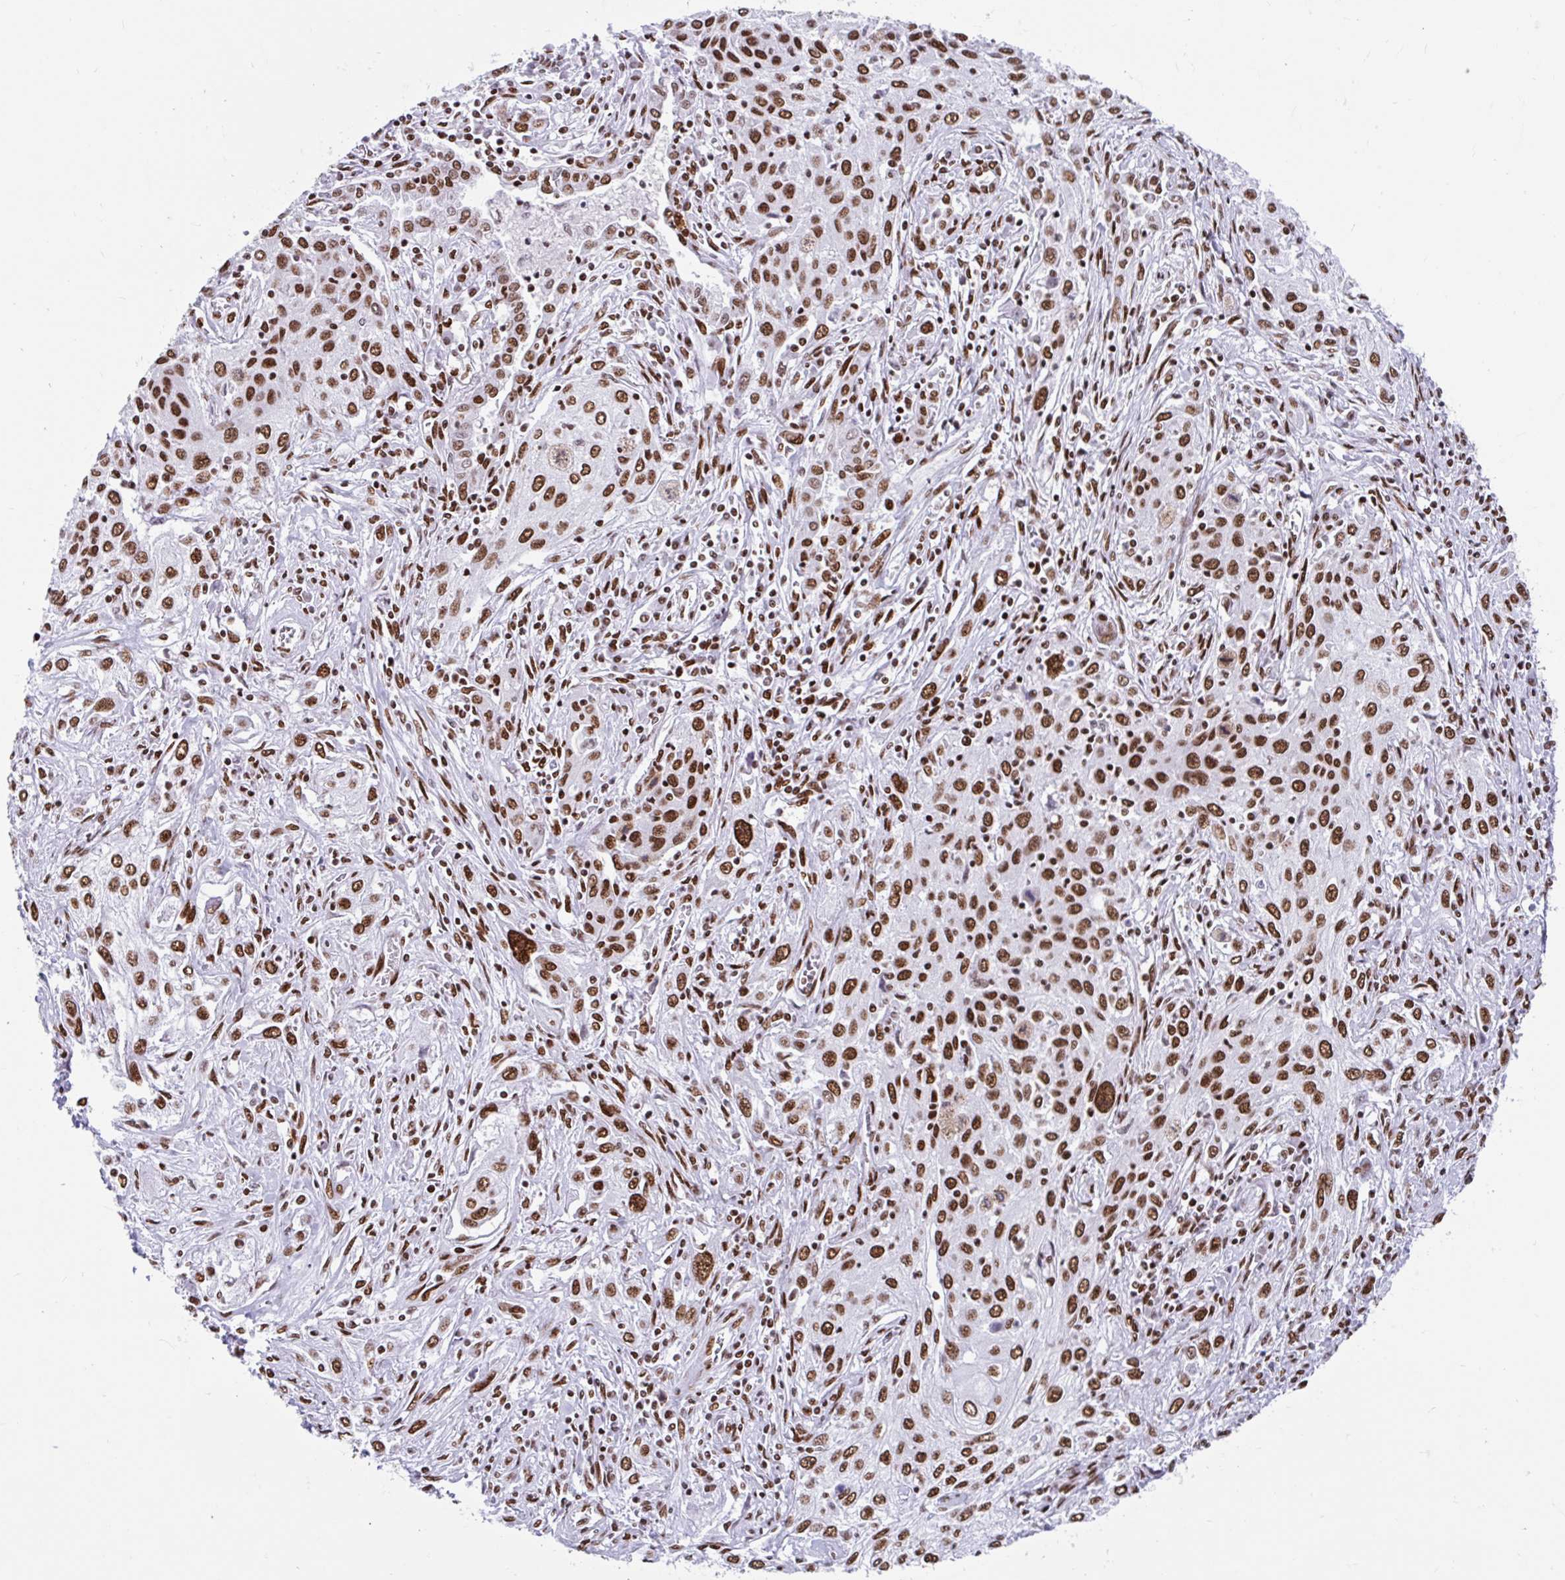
{"staining": {"intensity": "strong", "quantity": ">75%", "location": "nuclear"}, "tissue": "lung cancer", "cell_type": "Tumor cells", "image_type": "cancer", "snomed": [{"axis": "morphology", "description": "Squamous cell carcinoma, NOS"}, {"axis": "topography", "description": "Lung"}], "caption": "Lung cancer stained for a protein (brown) shows strong nuclear positive expression in about >75% of tumor cells.", "gene": "KHDRBS1", "patient": {"sex": "female", "age": 69}}